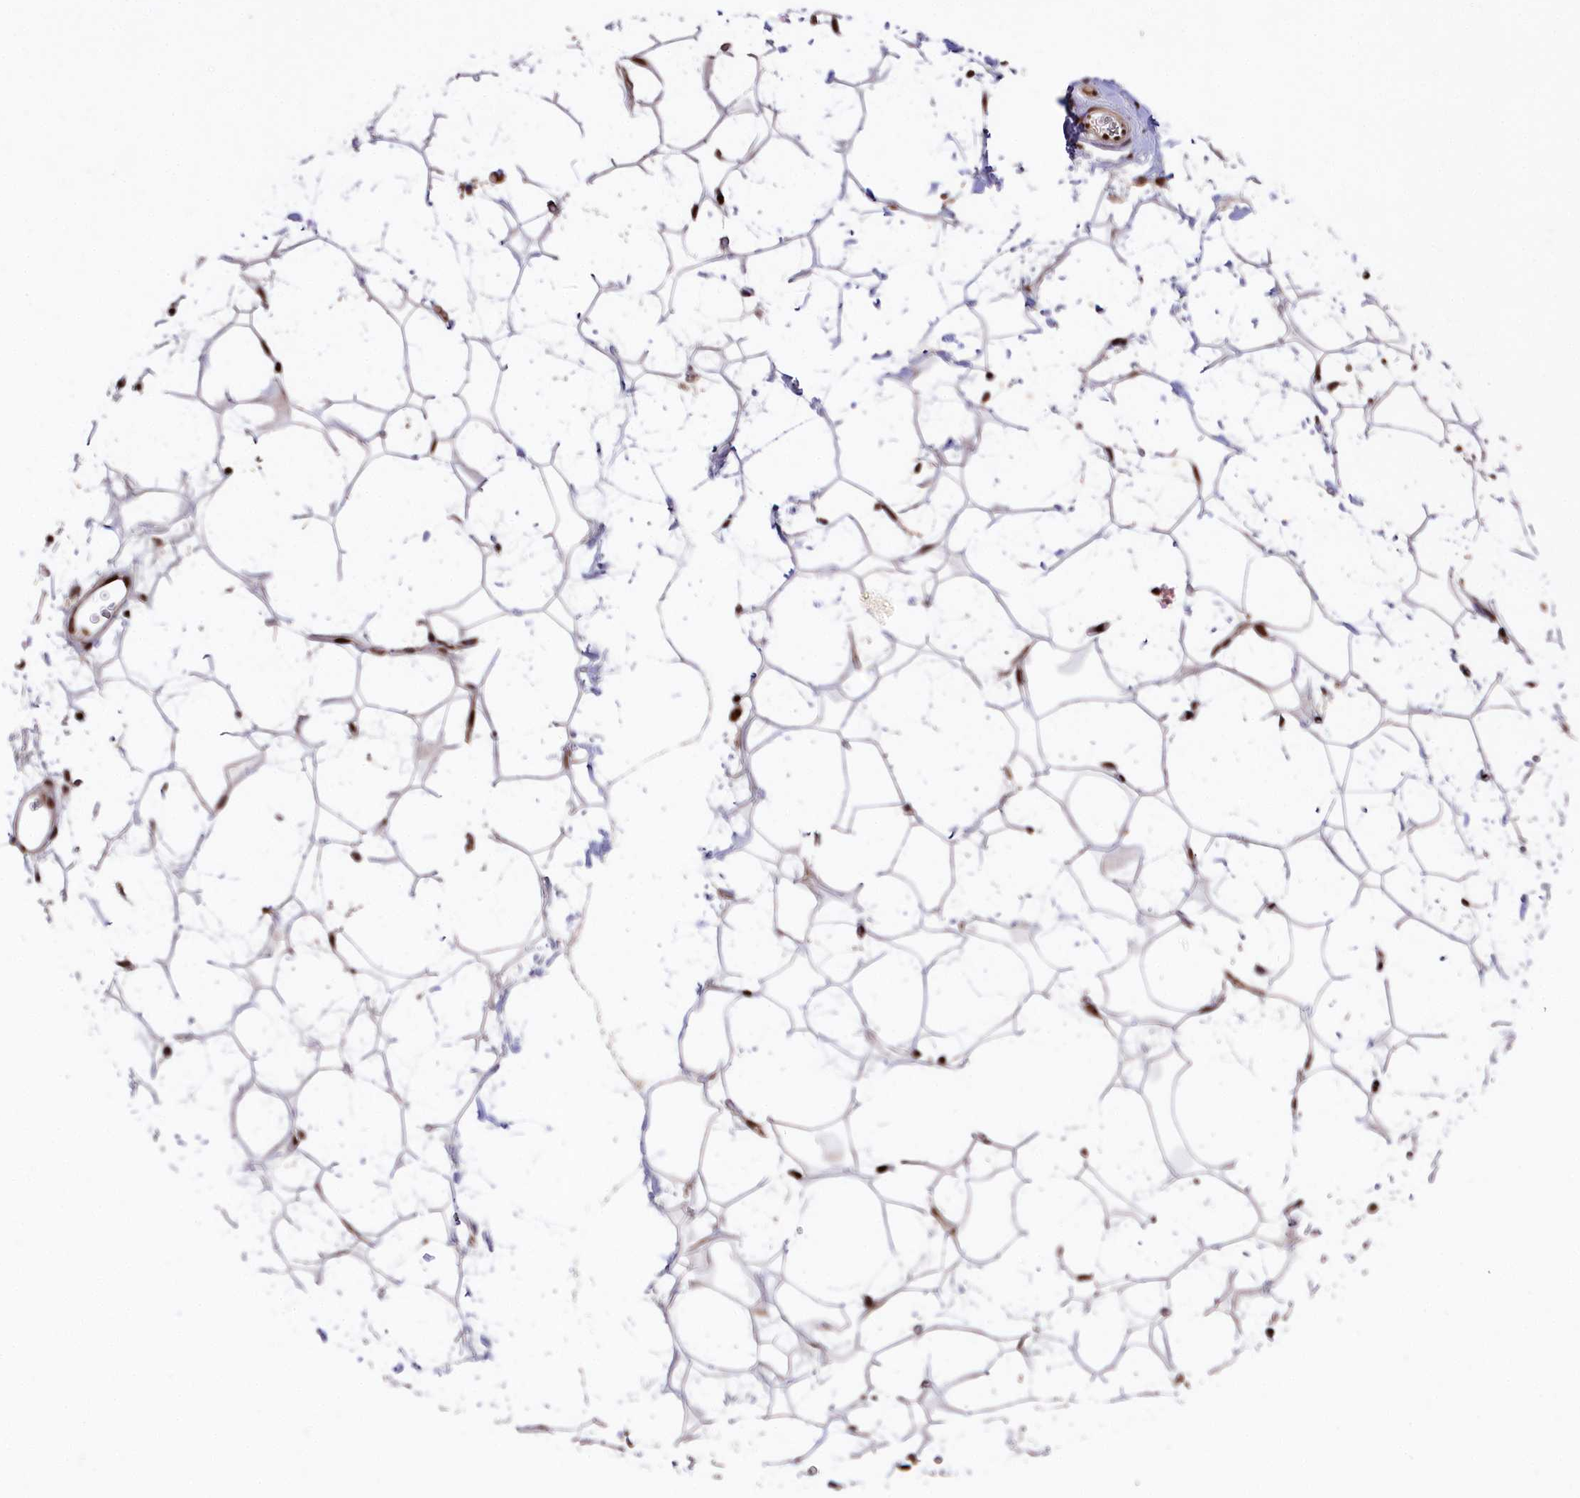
{"staining": {"intensity": "strong", "quantity": ">75%", "location": "nuclear"}, "tissue": "adipose tissue", "cell_type": "Adipocytes", "image_type": "normal", "snomed": [{"axis": "morphology", "description": "Normal tissue, NOS"}, {"axis": "topography", "description": "Breast"}], "caption": "Human adipose tissue stained with a brown dye displays strong nuclear positive expression in about >75% of adipocytes.", "gene": "MCF2L2", "patient": {"sex": "female", "age": 26}}